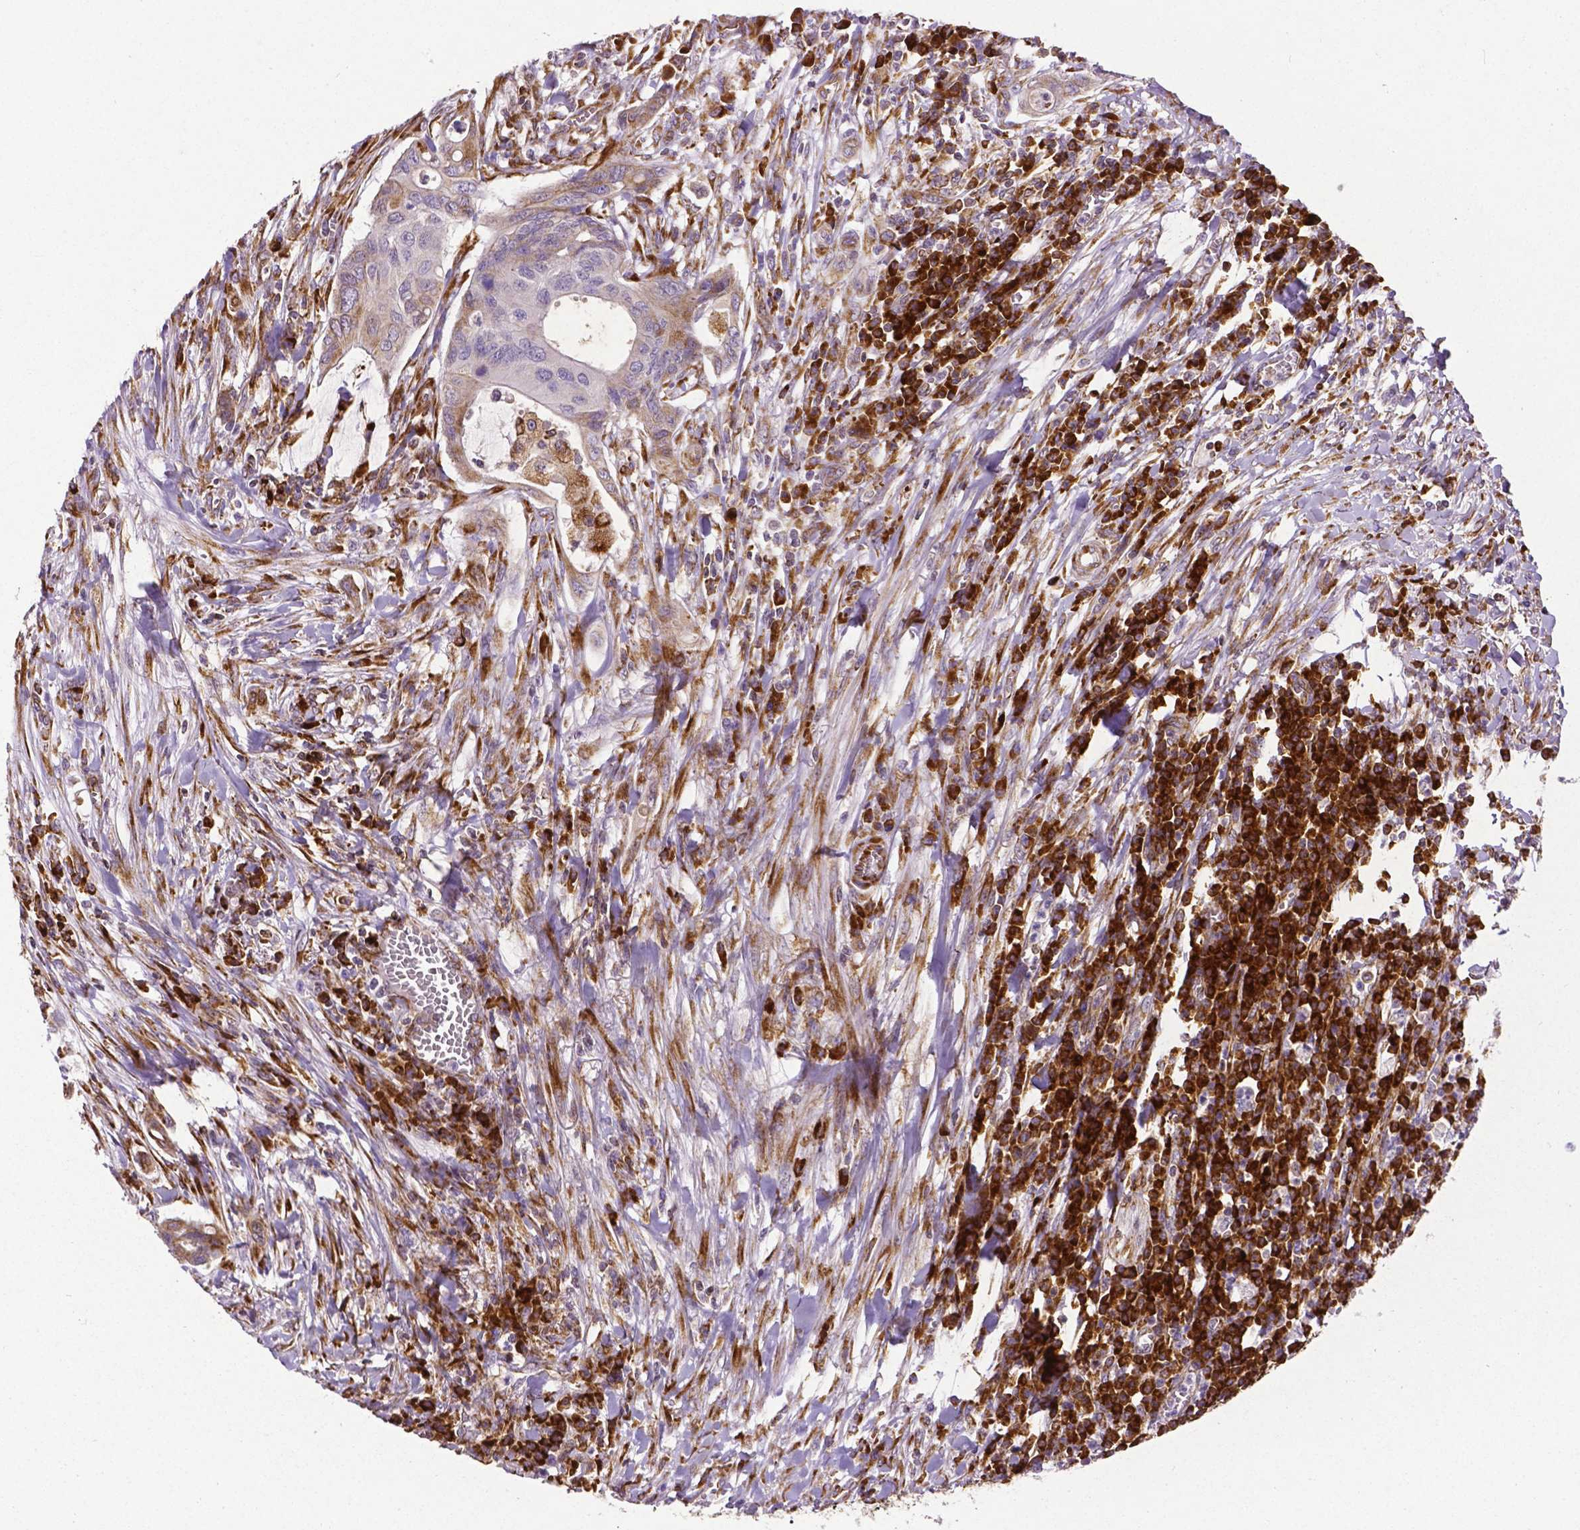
{"staining": {"intensity": "moderate", "quantity": "<25%", "location": "cytoplasmic/membranous"}, "tissue": "colorectal cancer", "cell_type": "Tumor cells", "image_type": "cancer", "snomed": [{"axis": "morphology", "description": "Adenocarcinoma, NOS"}, {"axis": "topography", "description": "Colon"}], "caption": "Adenocarcinoma (colorectal) stained with a protein marker demonstrates moderate staining in tumor cells.", "gene": "MTDH", "patient": {"sex": "male", "age": 65}}